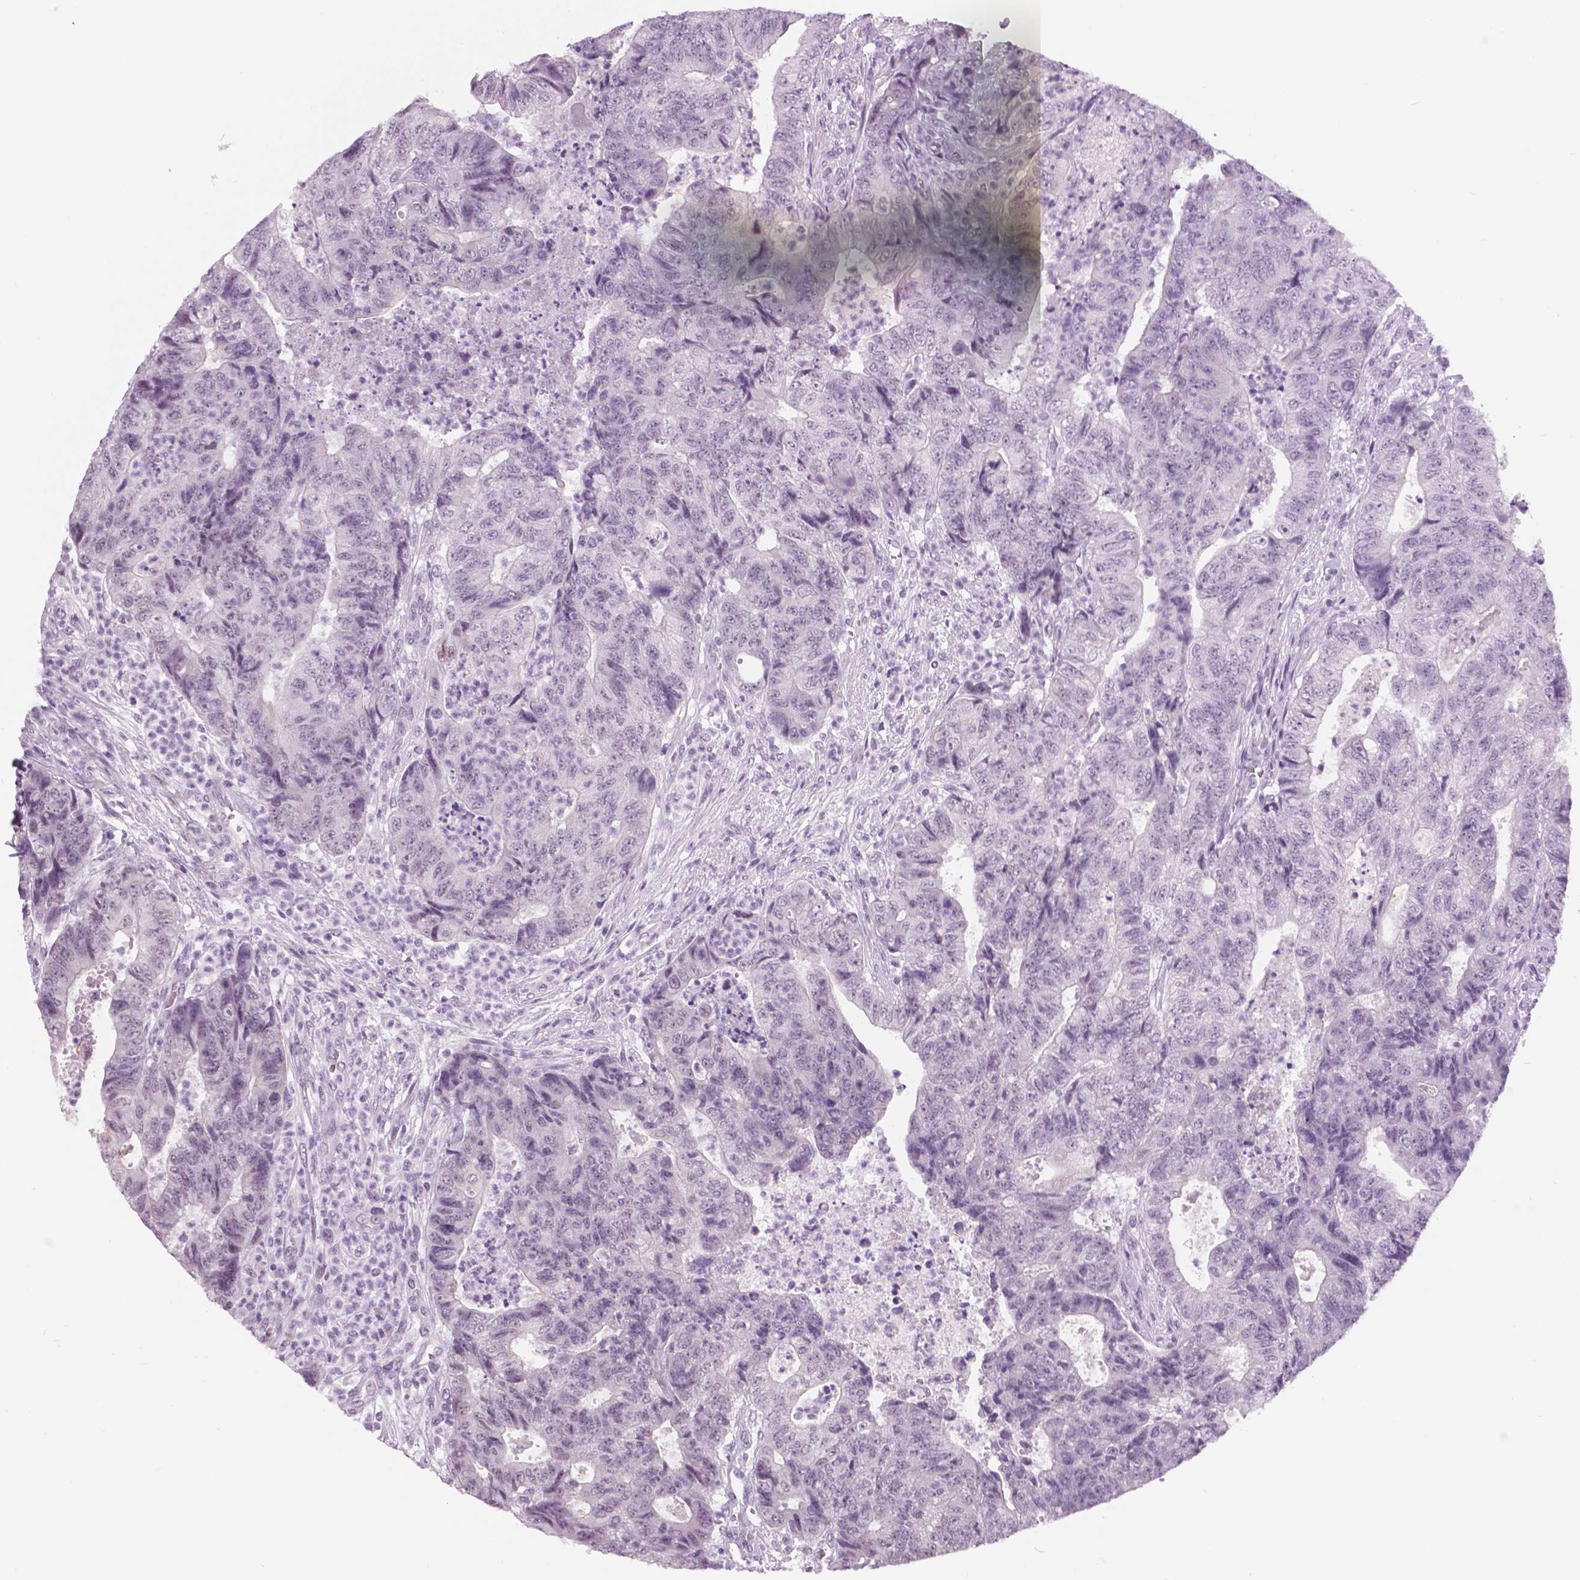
{"staining": {"intensity": "negative", "quantity": "none", "location": "none"}, "tissue": "colorectal cancer", "cell_type": "Tumor cells", "image_type": "cancer", "snomed": [{"axis": "morphology", "description": "Adenocarcinoma, NOS"}, {"axis": "topography", "description": "Colon"}], "caption": "Tumor cells show no significant positivity in colorectal cancer. (Stains: DAB (3,3'-diaminobenzidine) IHC with hematoxylin counter stain, Microscopy: brightfield microscopy at high magnification).", "gene": "MYOM1", "patient": {"sex": "female", "age": 48}}